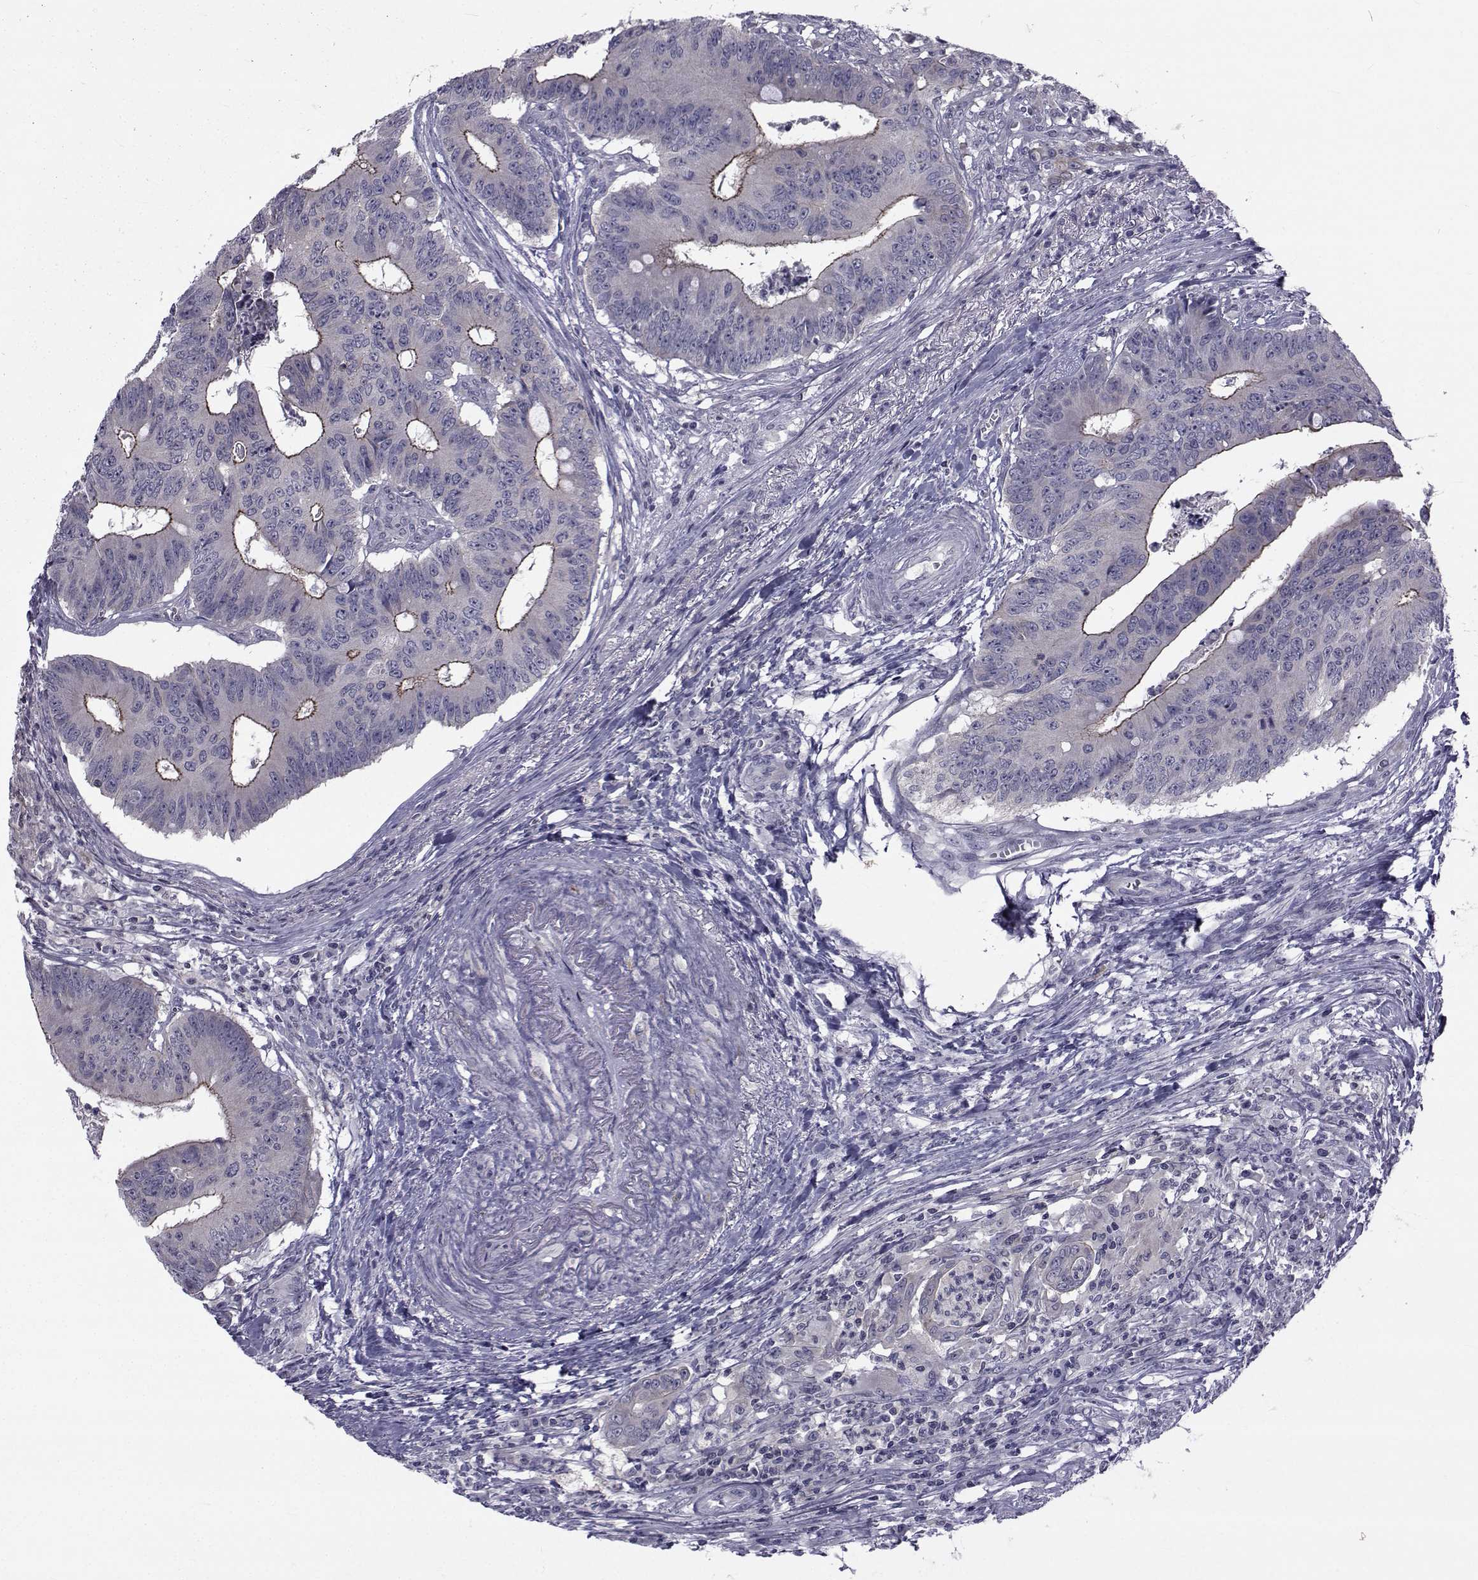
{"staining": {"intensity": "strong", "quantity": "<25%", "location": "cytoplasmic/membranous"}, "tissue": "colorectal cancer", "cell_type": "Tumor cells", "image_type": "cancer", "snomed": [{"axis": "morphology", "description": "Adenocarcinoma, NOS"}, {"axis": "topography", "description": "Colon"}], "caption": "Protein expression analysis of human colorectal adenocarcinoma reveals strong cytoplasmic/membranous positivity in approximately <25% of tumor cells. (Brightfield microscopy of DAB IHC at high magnification).", "gene": "SLC30A10", "patient": {"sex": "male", "age": 84}}